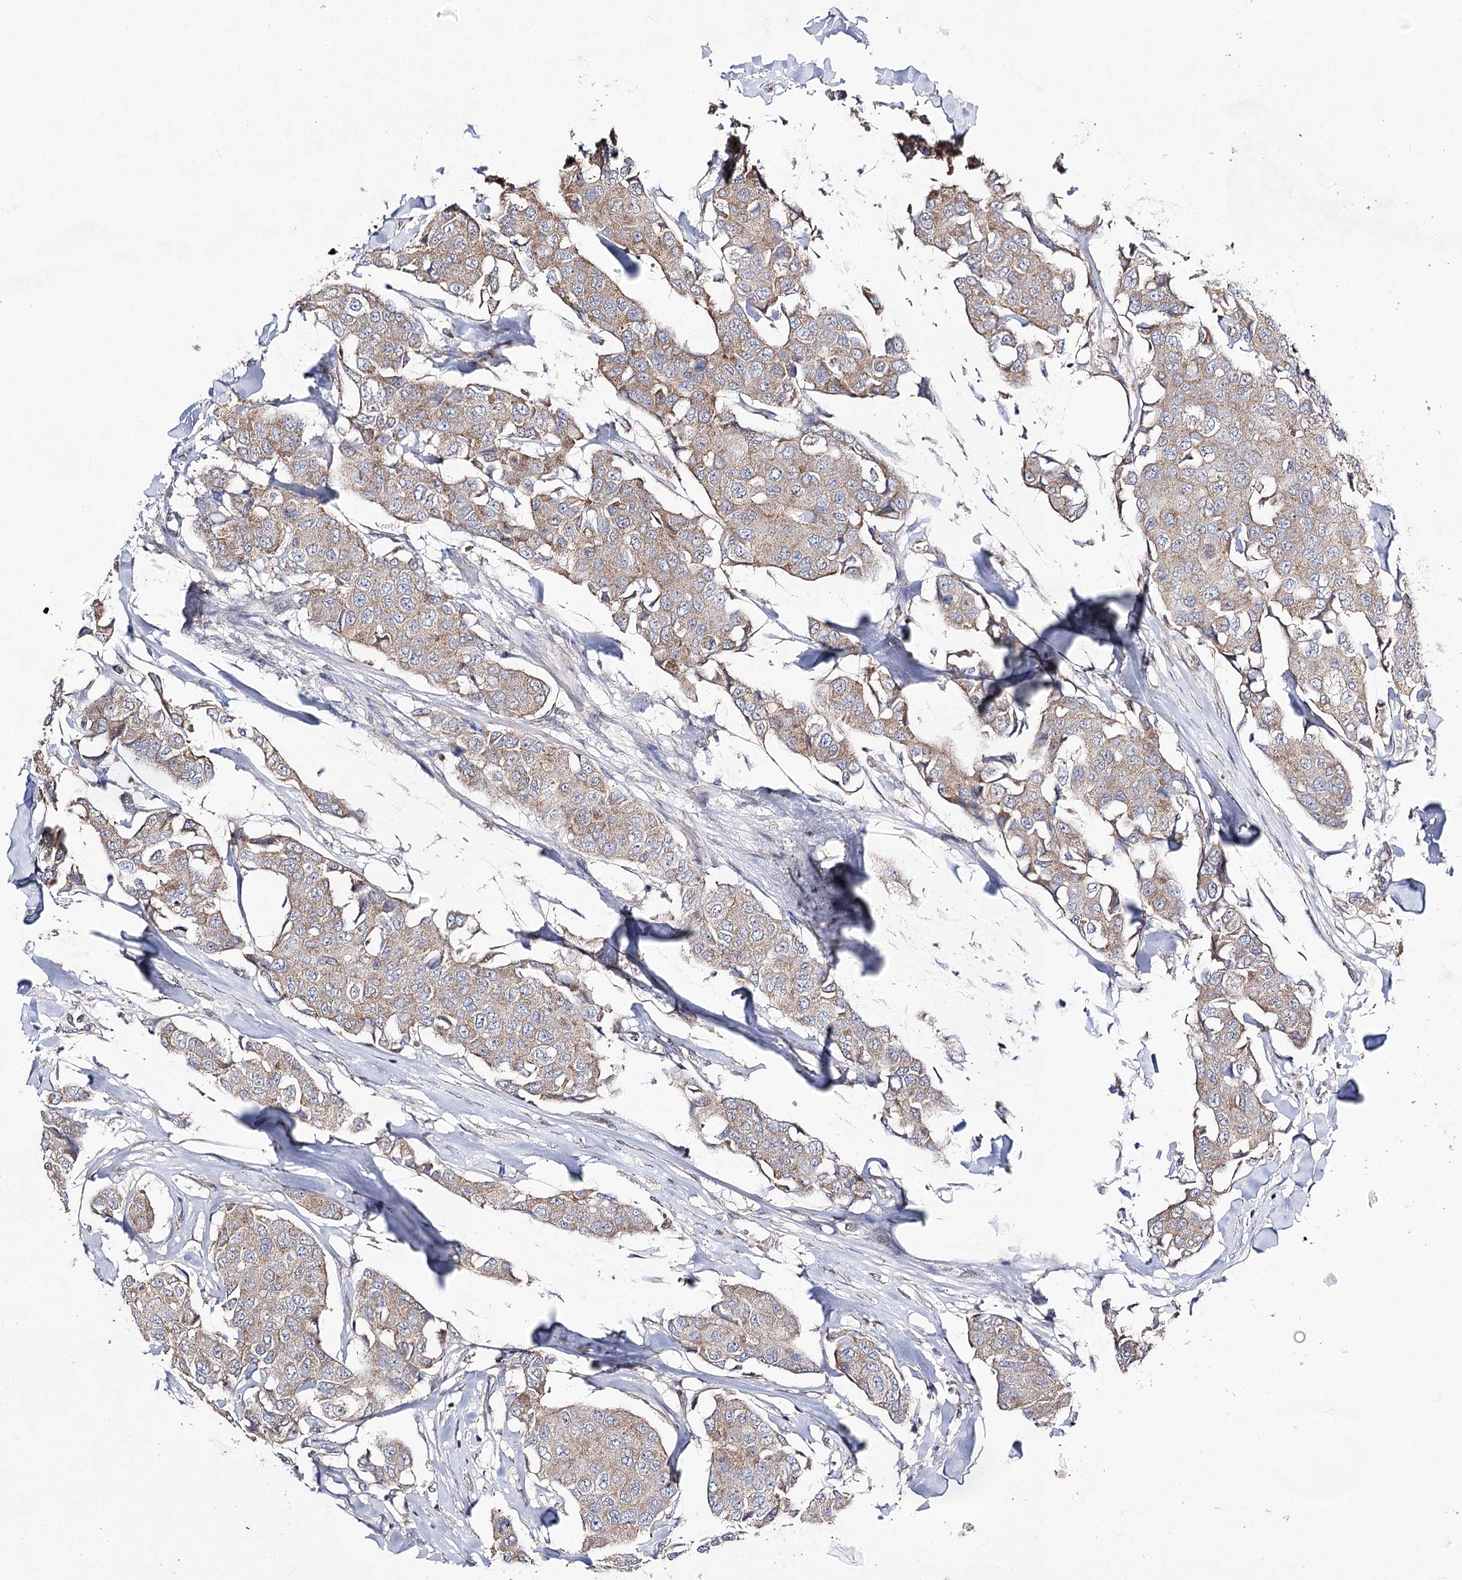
{"staining": {"intensity": "weak", "quantity": ">75%", "location": "cytoplasmic/membranous"}, "tissue": "breast cancer", "cell_type": "Tumor cells", "image_type": "cancer", "snomed": [{"axis": "morphology", "description": "Duct carcinoma"}, {"axis": "topography", "description": "Breast"}], "caption": "Protein staining displays weak cytoplasmic/membranous staining in about >75% of tumor cells in breast invasive ductal carcinoma. (Stains: DAB in brown, nuclei in blue, Microscopy: brightfield microscopy at high magnification).", "gene": "AURKC", "patient": {"sex": "female", "age": 80}}